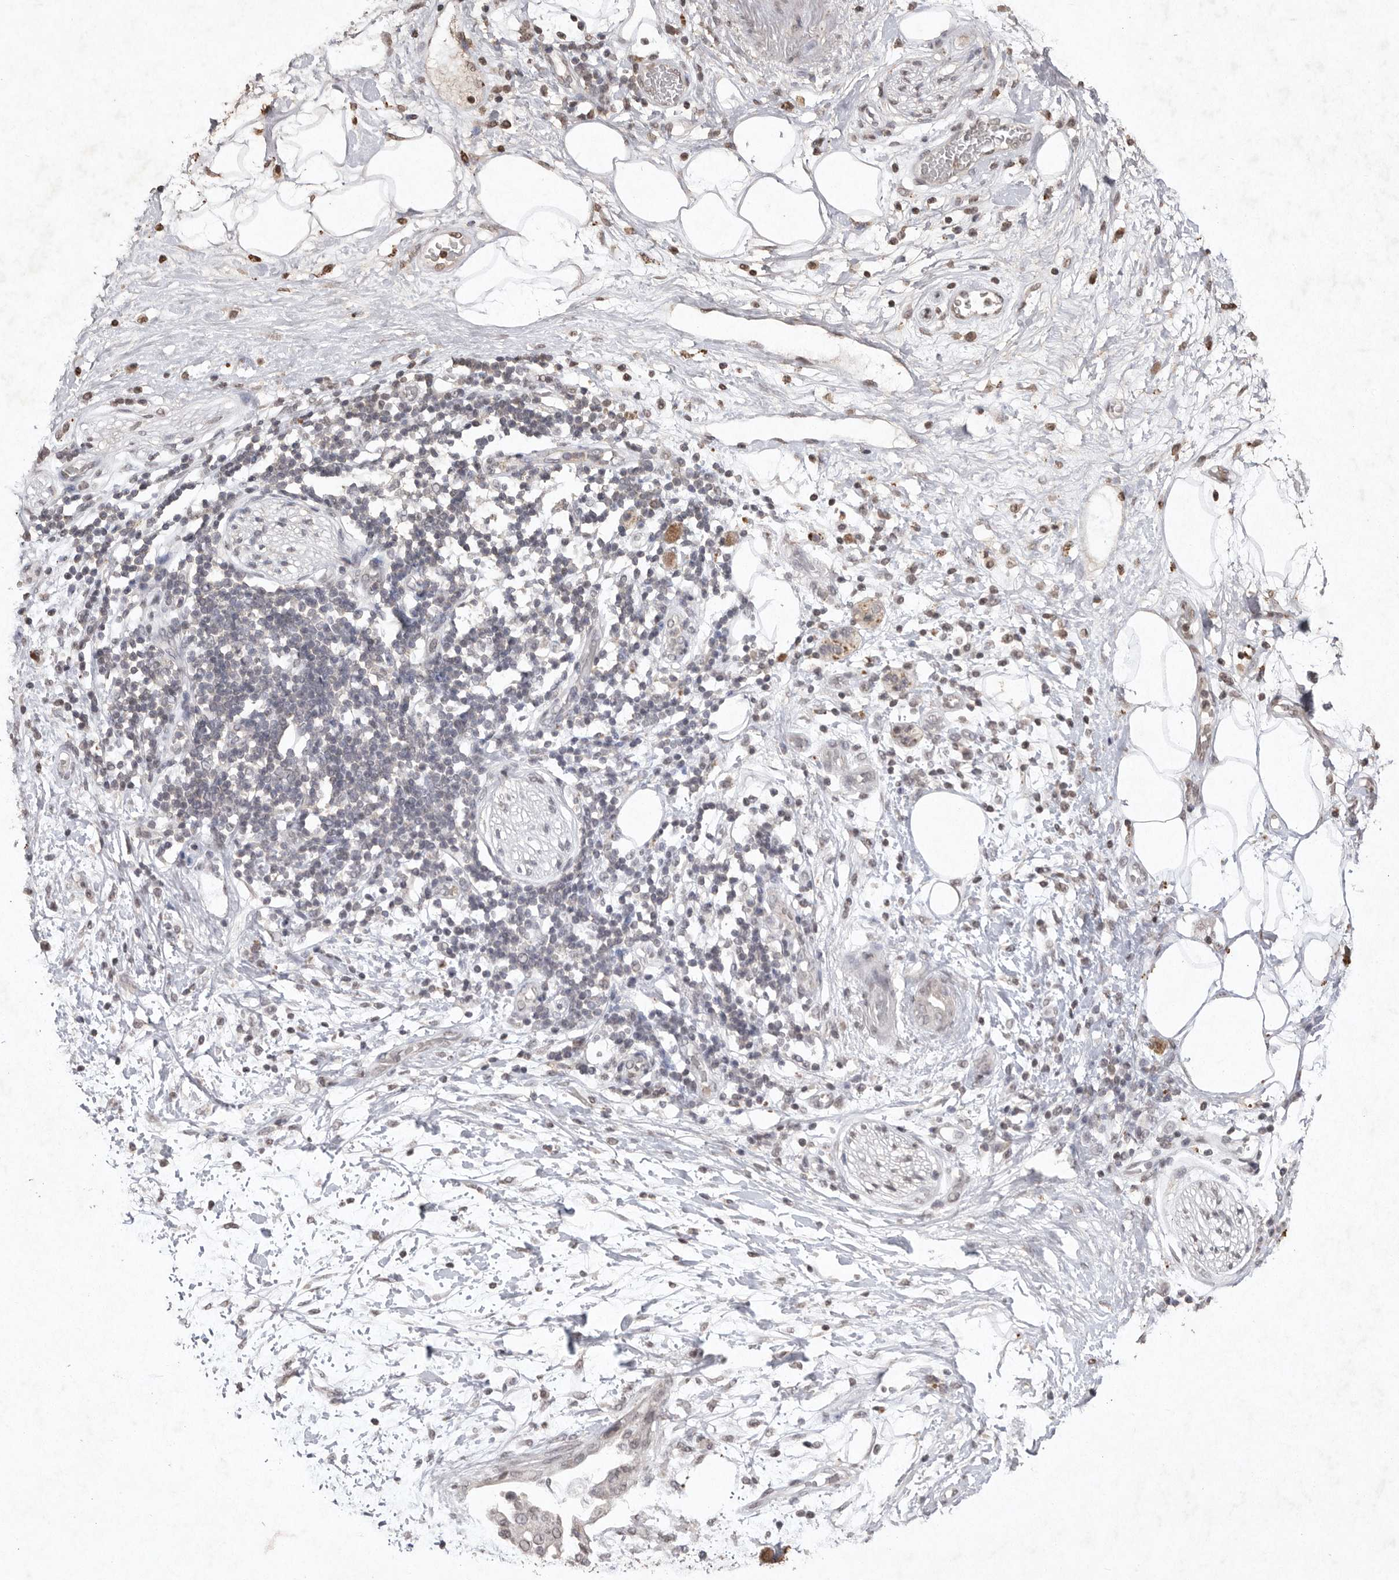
{"staining": {"intensity": "negative", "quantity": "none", "location": "none"}, "tissue": "adipose tissue", "cell_type": "Adipocytes", "image_type": "normal", "snomed": [{"axis": "morphology", "description": "Normal tissue, NOS"}, {"axis": "morphology", "description": "Adenocarcinoma, NOS"}, {"axis": "topography", "description": "Duodenum"}, {"axis": "topography", "description": "Peripheral nerve tissue"}], "caption": "A high-resolution photomicrograph shows IHC staining of normal adipose tissue, which shows no significant staining in adipocytes.", "gene": "APLNR", "patient": {"sex": "female", "age": 60}}